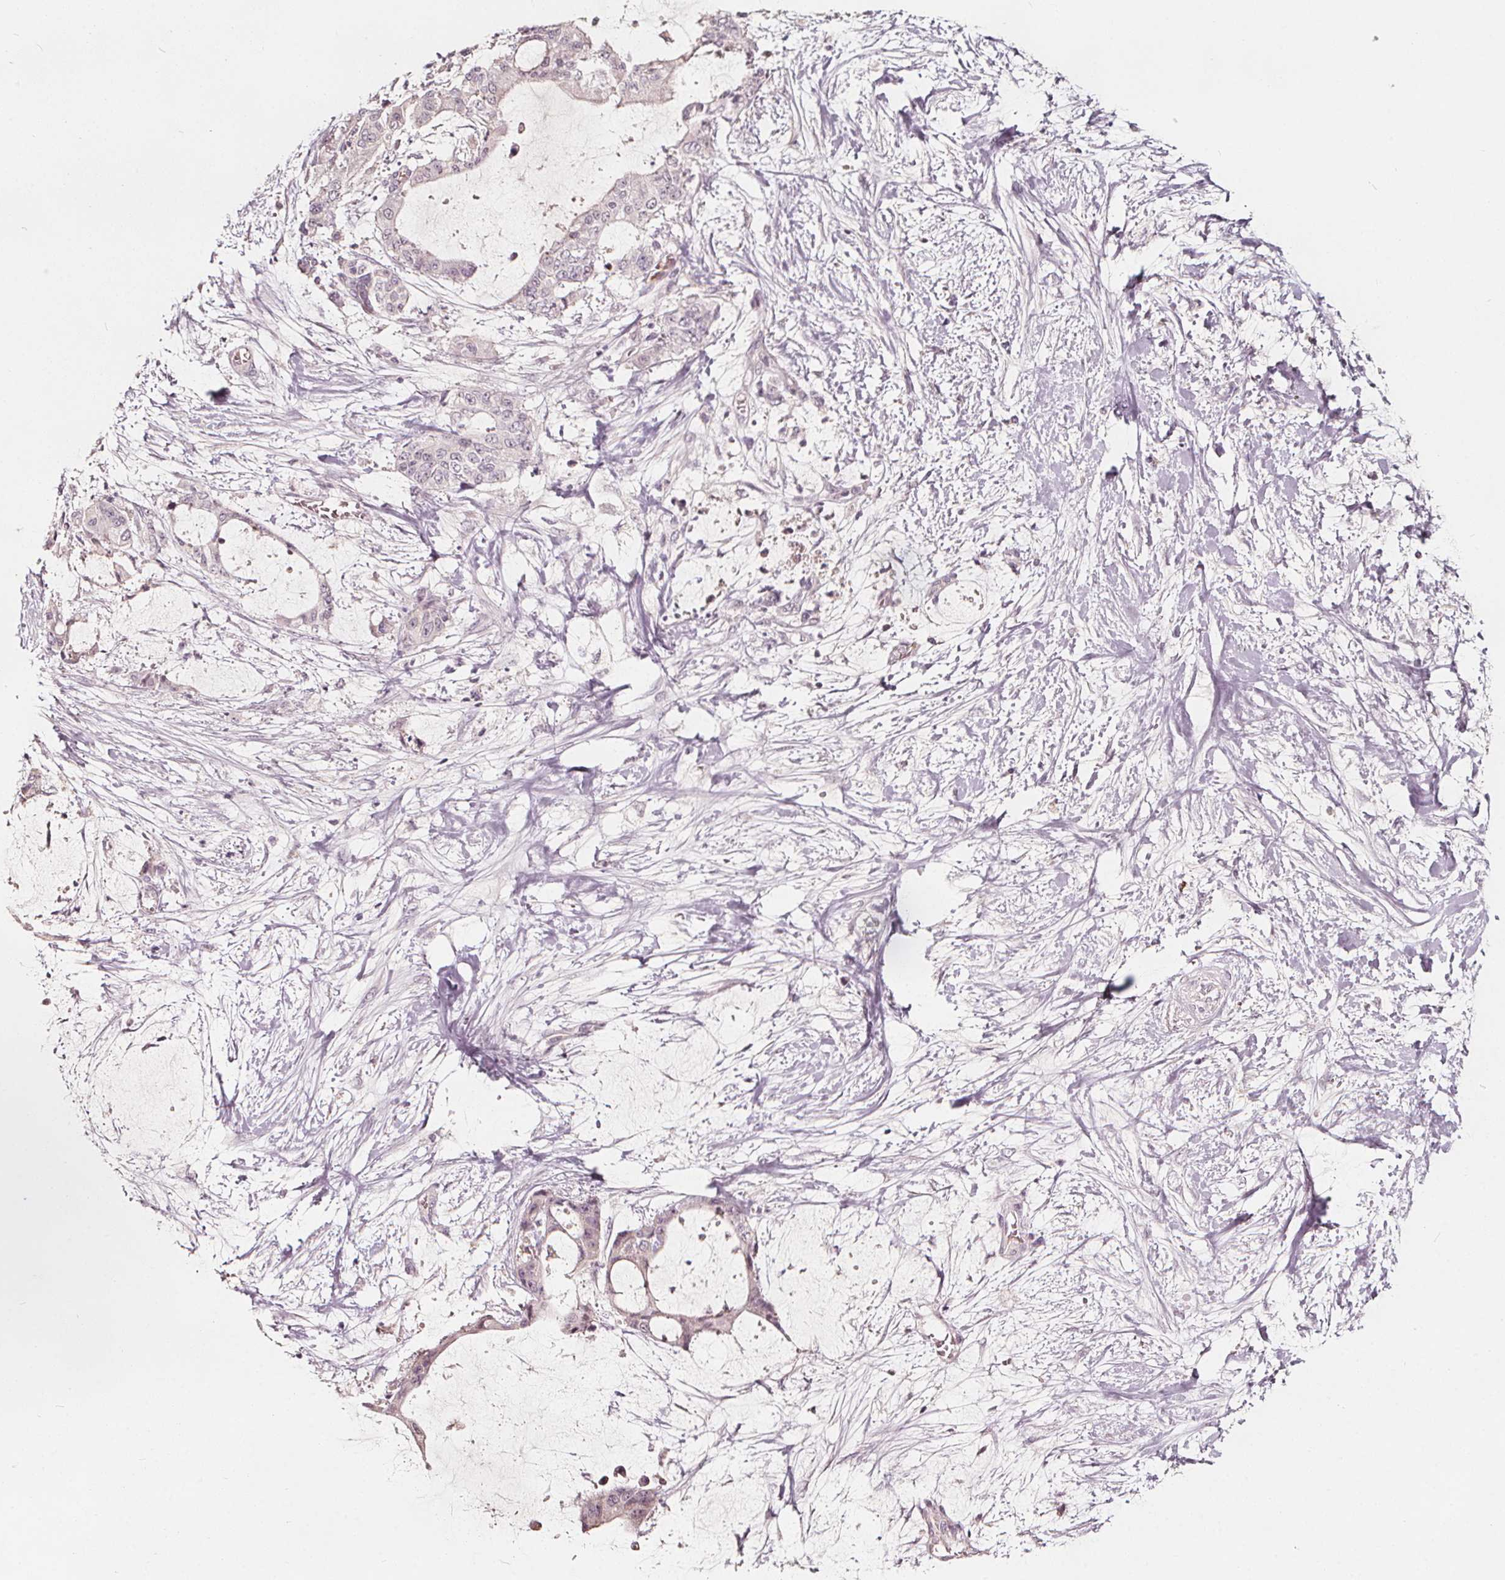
{"staining": {"intensity": "negative", "quantity": "none", "location": "none"}, "tissue": "liver cancer", "cell_type": "Tumor cells", "image_type": "cancer", "snomed": [{"axis": "morphology", "description": "Cholangiocarcinoma"}, {"axis": "topography", "description": "Liver"}], "caption": "This photomicrograph is of liver cancer stained with IHC to label a protein in brown with the nuclei are counter-stained blue. There is no staining in tumor cells.", "gene": "NPC1L1", "patient": {"sex": "female", "age": 73}}